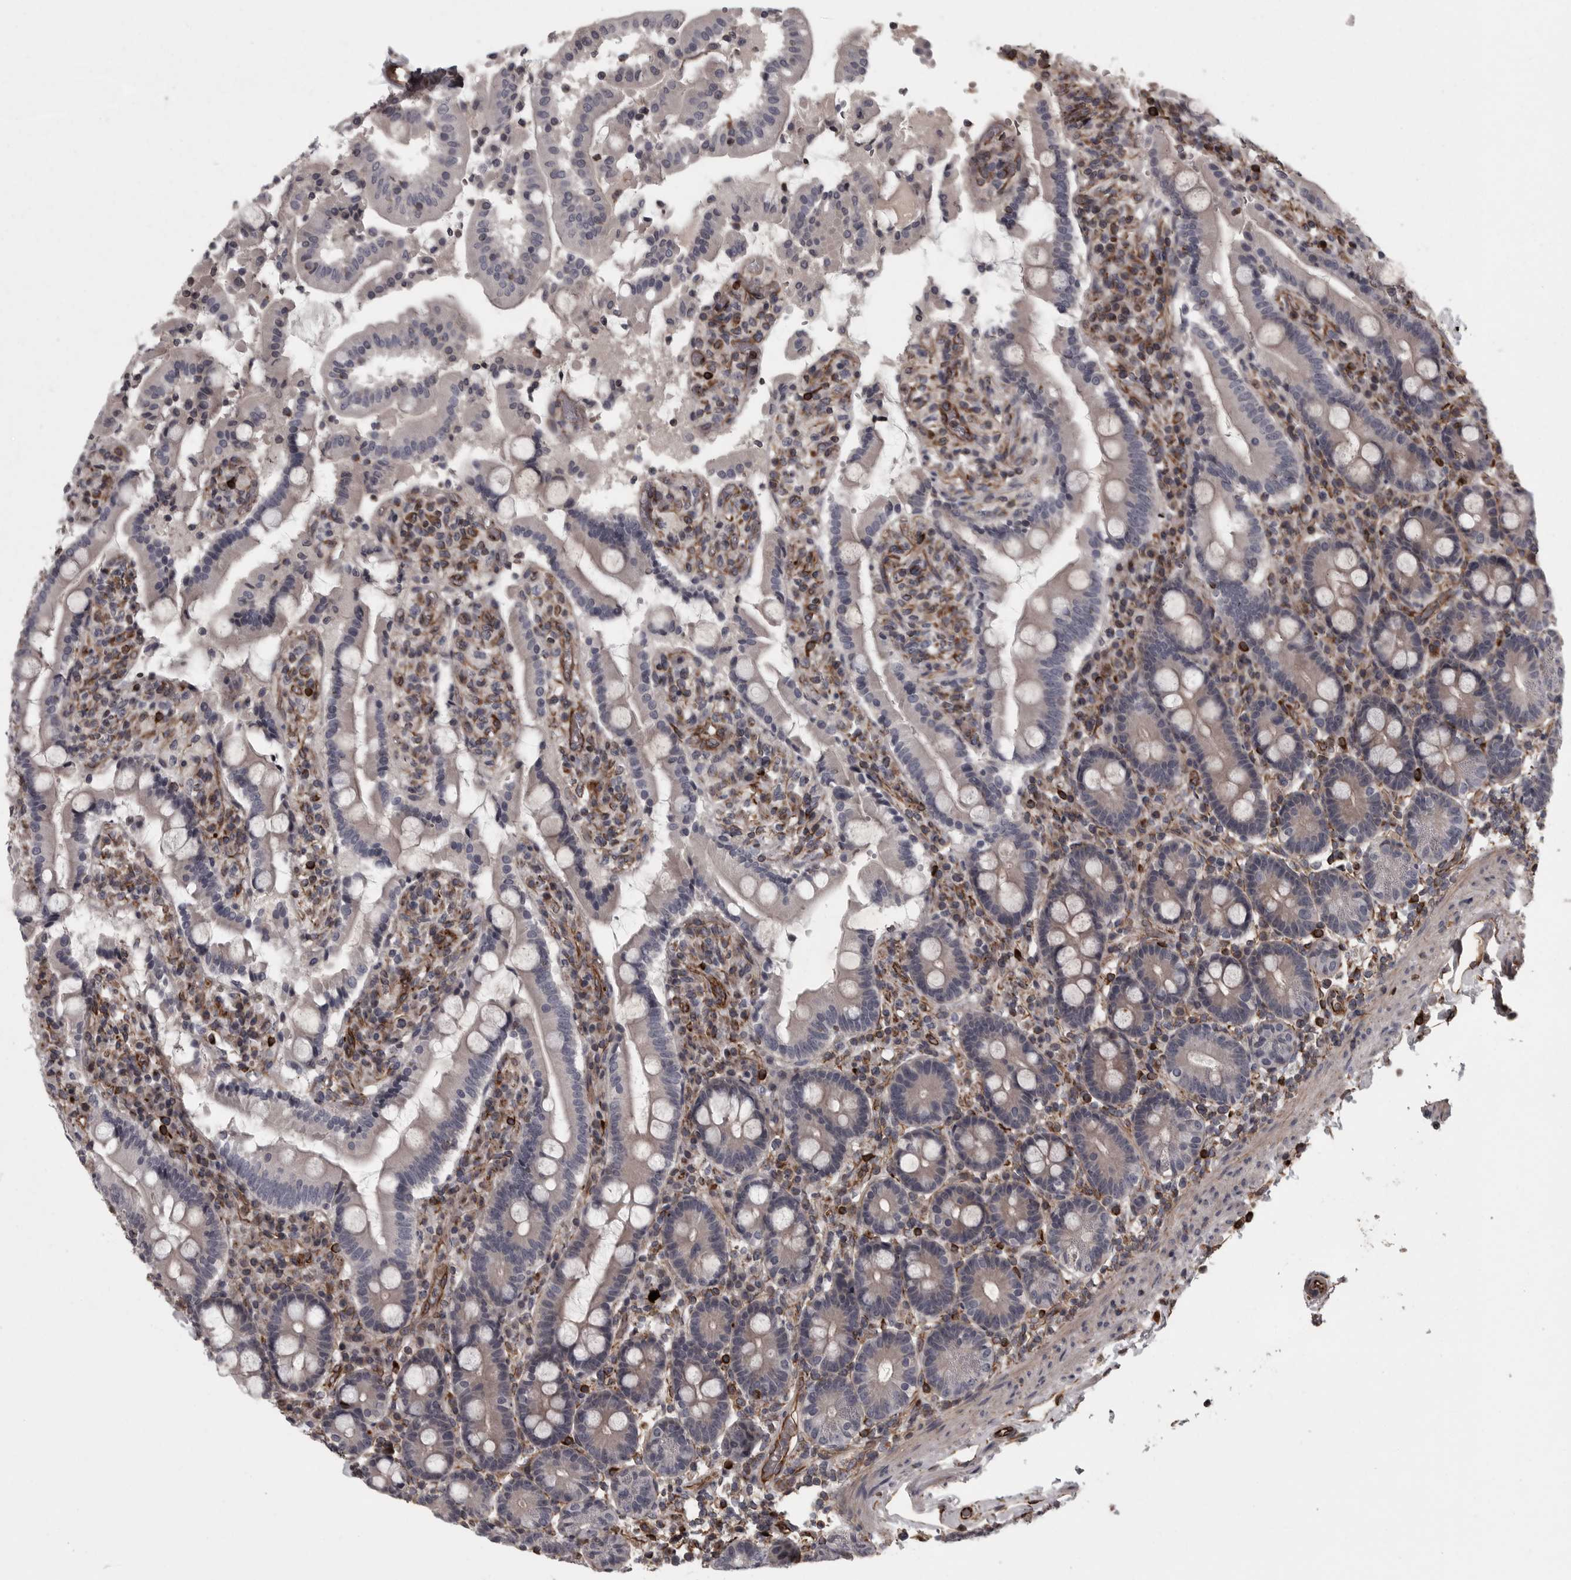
{"staining": {"intensity": "negative", "quantity": "none", "location": "none"}, "tissue": "duodenum", "cell_type": "Glandular cells", "image_type": "normal", "snomed": [{"axis": "morphology", "description": "Normal tissue, NOS"}, {"axis": "topography", "description": "Small intestine, NOS"}], "caption": "Immunohistochemistry of unremarkable human duodenum demonstrates no expression in glandular cells. (DAB immunohistochemistry with hematoxylin counter stain).", "gene": "FAAP100", "patient": {"sex": "female", "age": 71}}